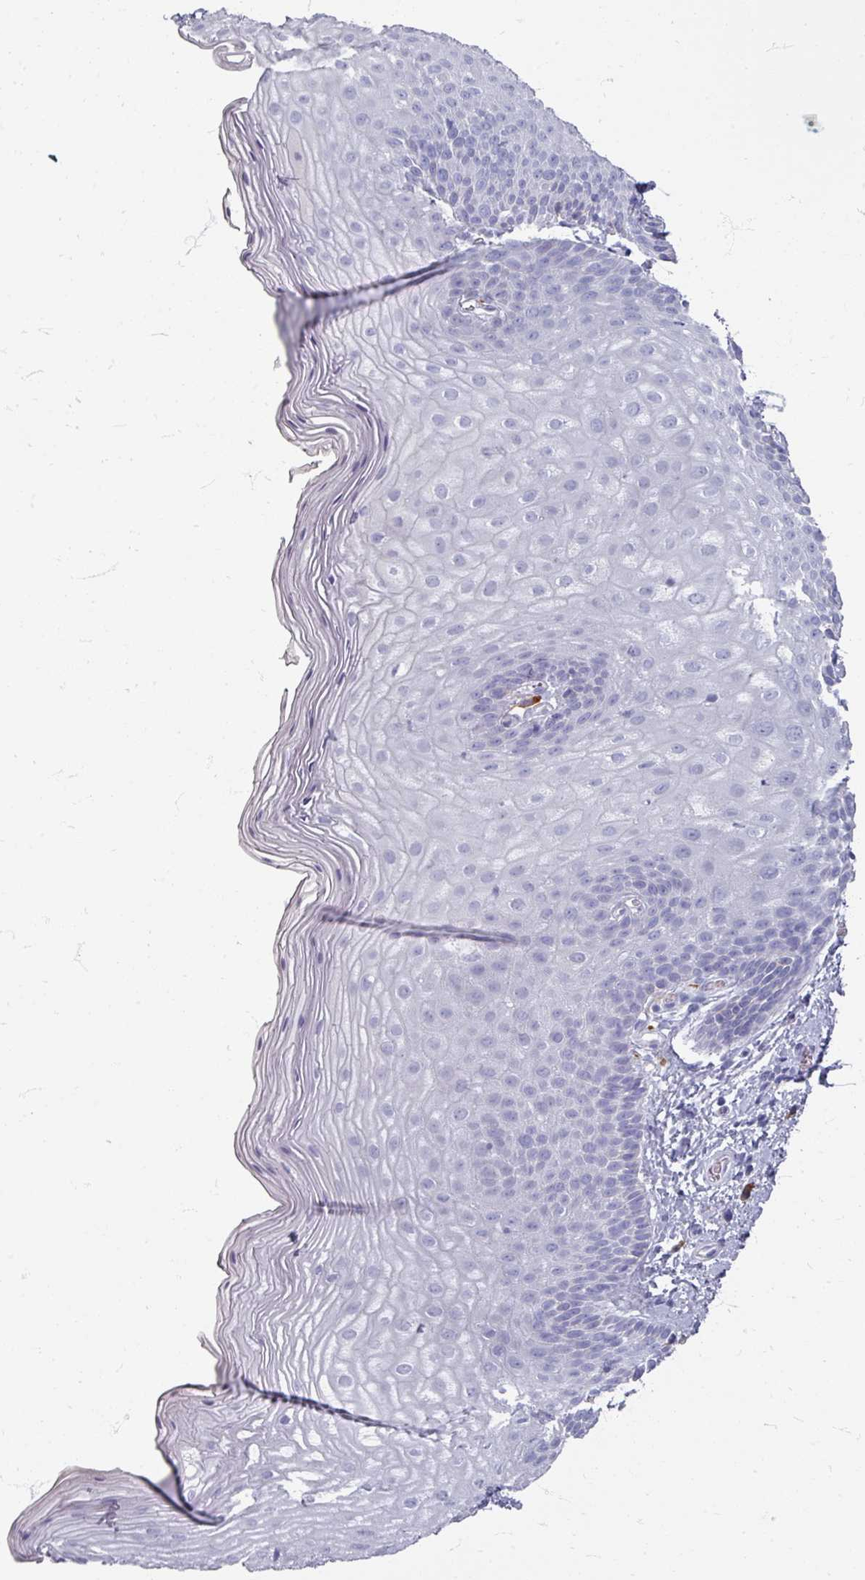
{"staining": {"intensity": "negative", "quantity": "none", "location": "none"}, "tissue": "skin", "cell_type": "Epidermal cells", "image_type": "normal", "snomed": [{"axis": "morphology", "description": "Normal tissue, NOS"}, {"axis": "topography", "description": "Anal"}], "caption": "An immunohistochemistry (IHC) histopathology image of benign skin is shown. There is no staining in epidermal cells of skin.", "gene": "ZNF878", "patient": {"sex": "female", "age": 40}}